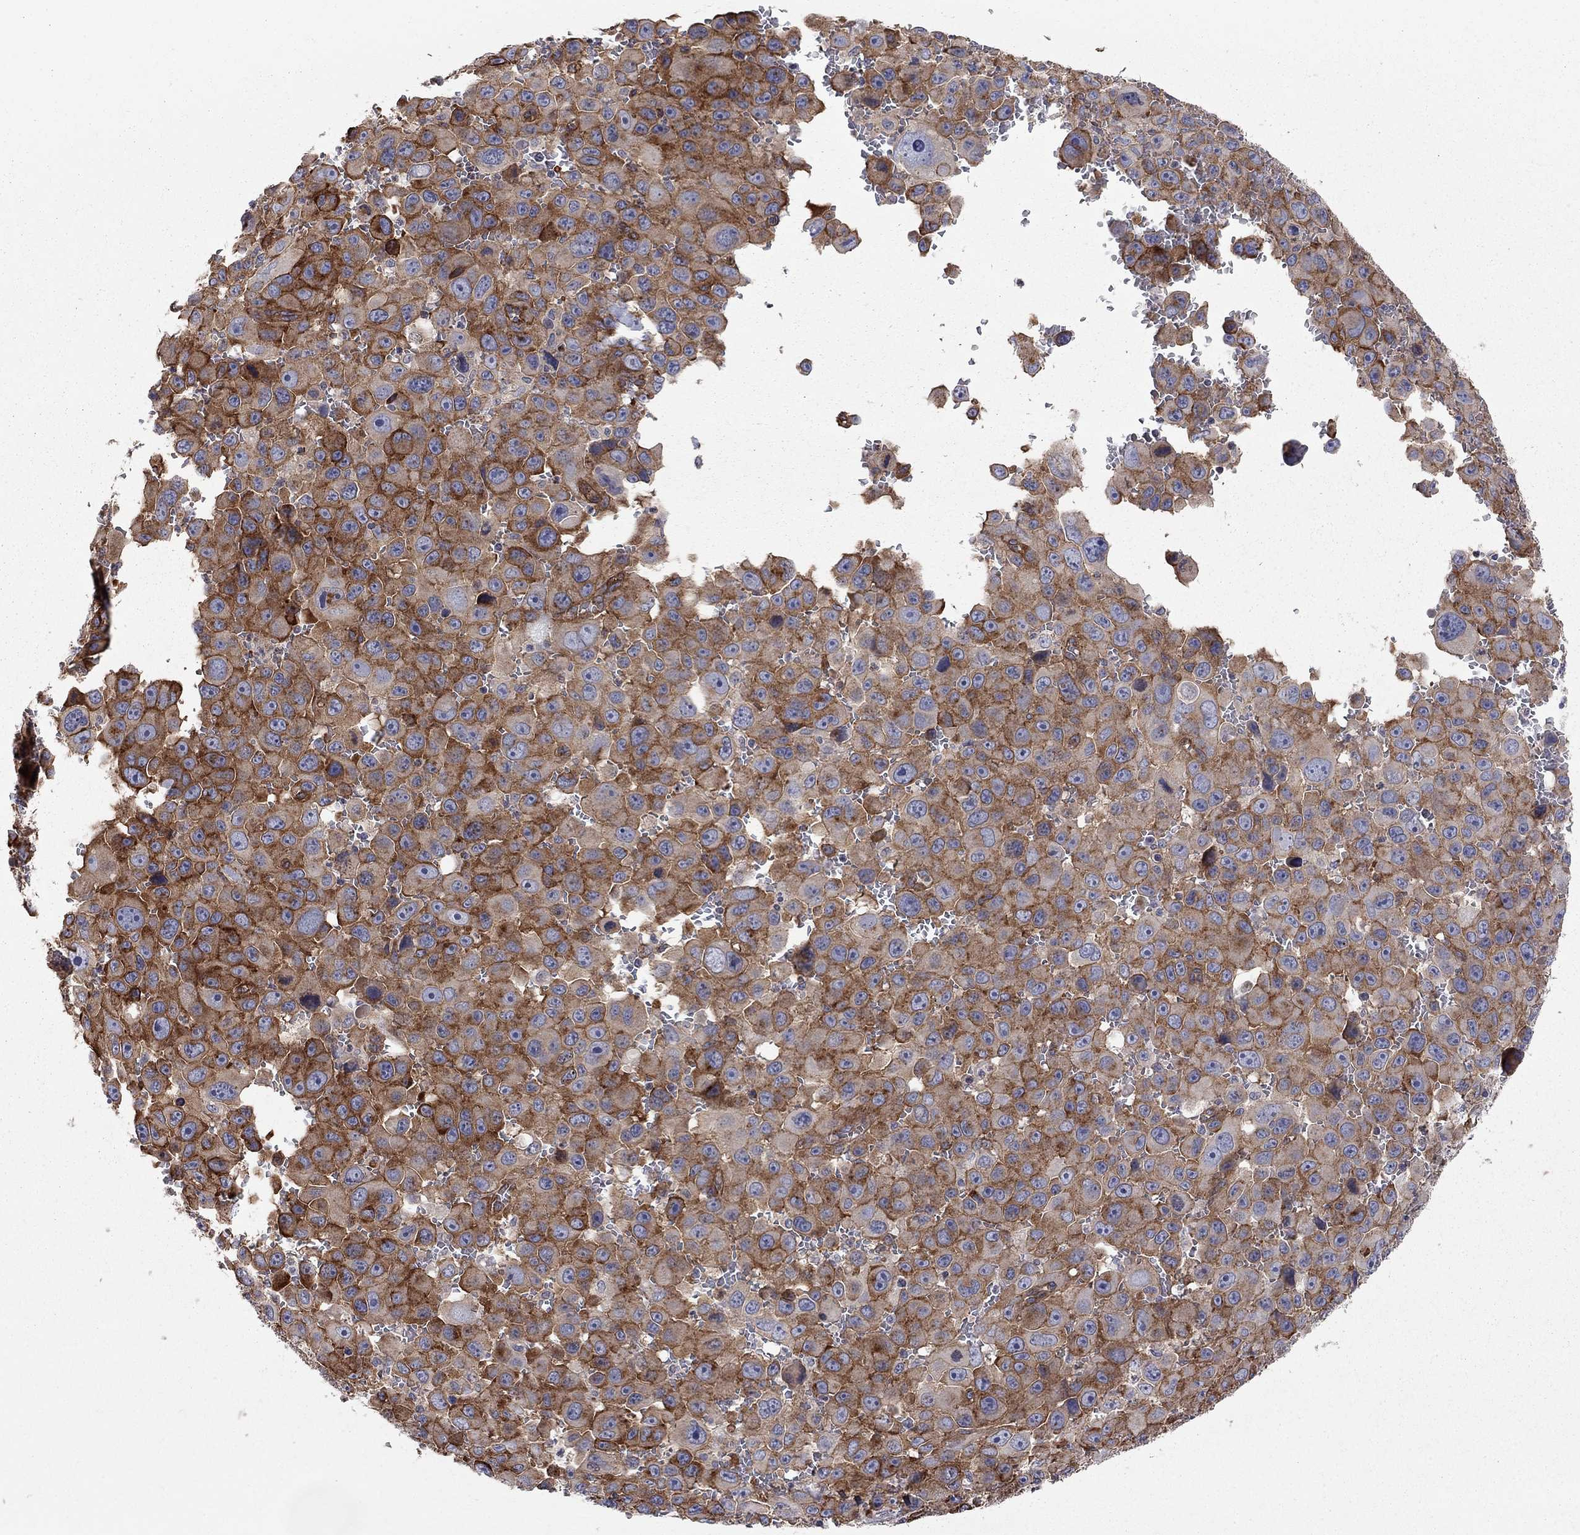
{"staining": {"intensity": "strong", "quantity": ">75%", "location": "cytoplasmic/membranous"}, "tissue": "melanoma", "cell_type": "Tumor cells", "image_type": "cancer", "snomed": [{"axis": "morphology", "description": "Malignant melanoma, NOS"}, {"axis": "topography", "description": "Skin"}], "caption": "Tumor cells display high levels of strong cytoplasmic/membranous expression in about >75% of cells in human melanoma.", "gene": "RASEF", "patient": {"sex": "female", "age": 91}}